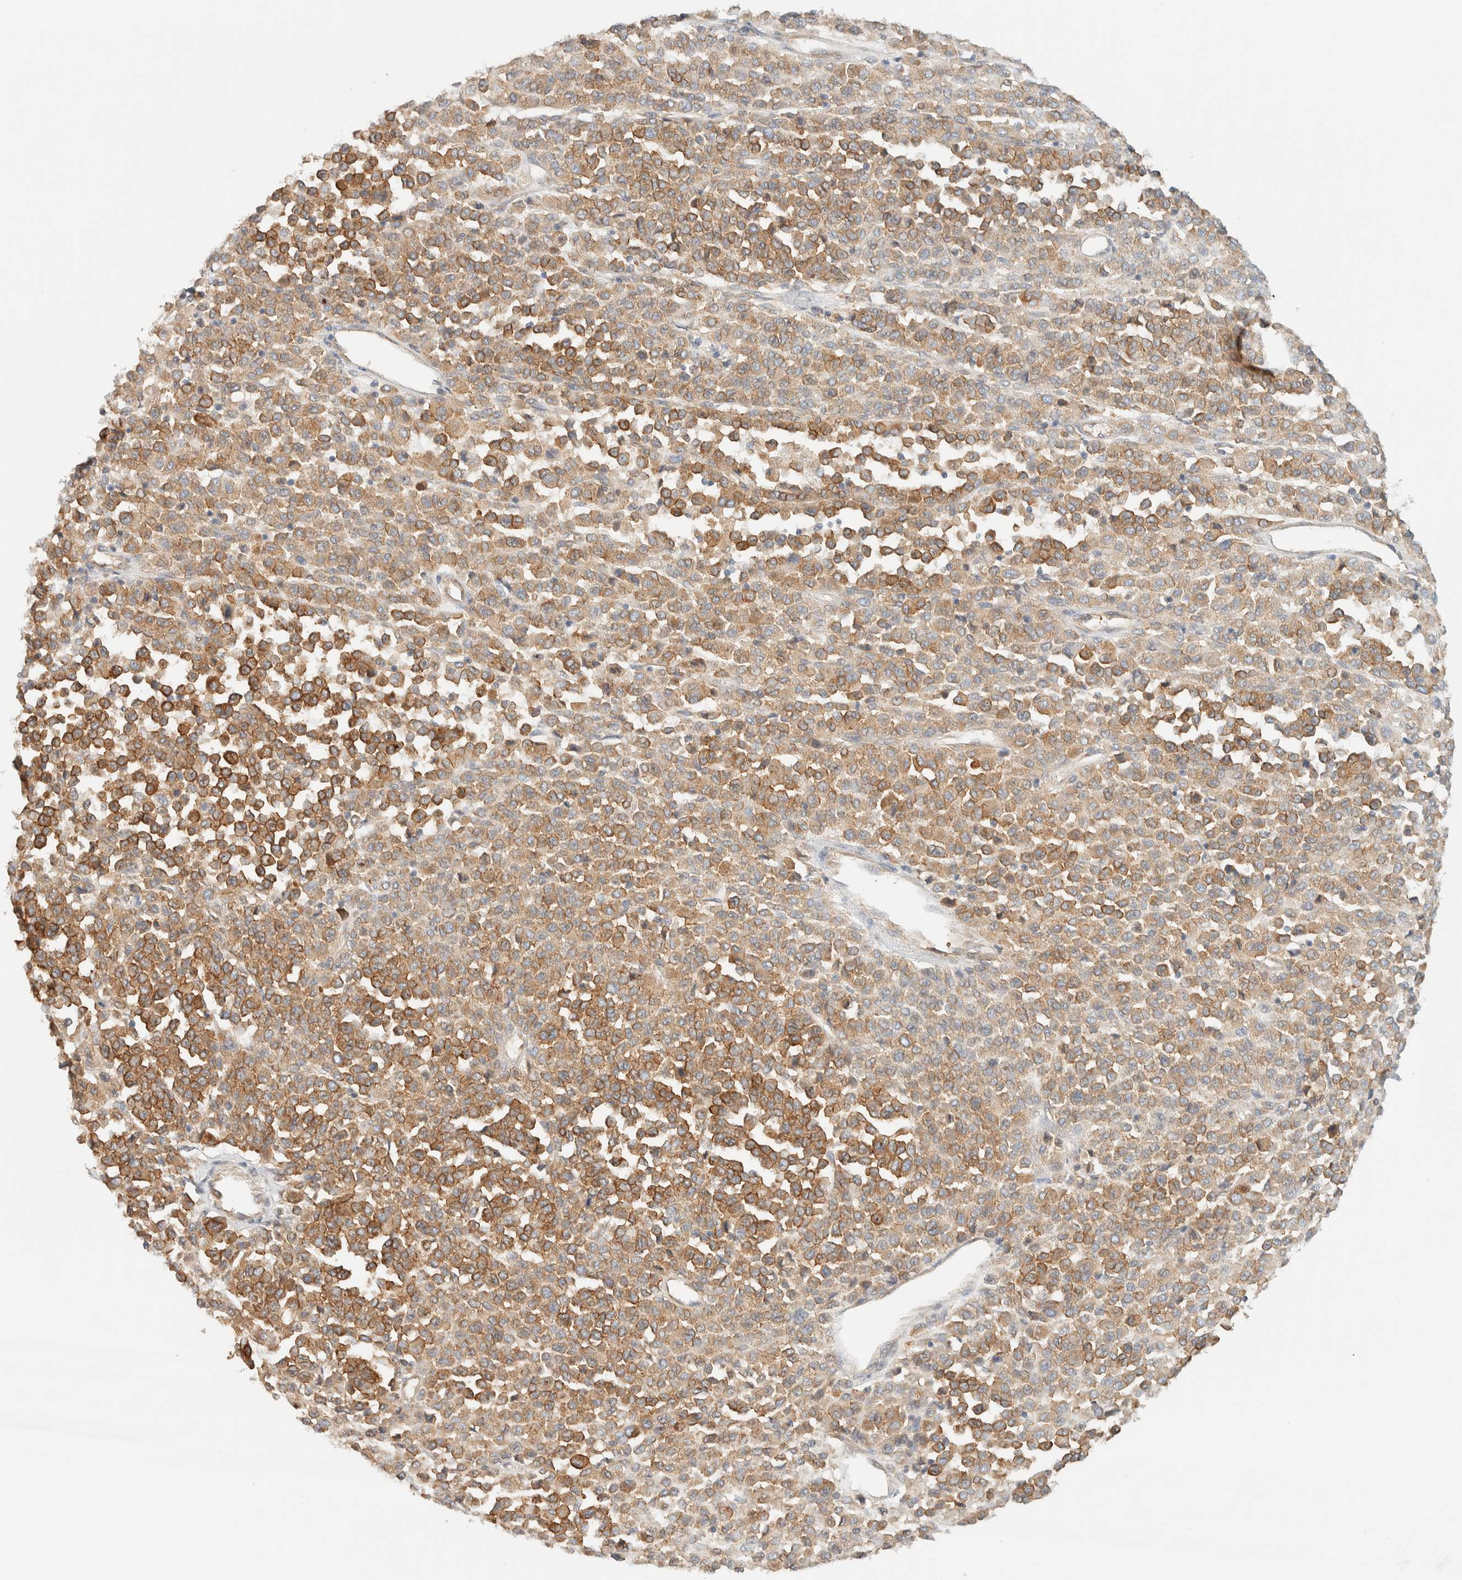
{"staining": {"intensity": "moderate", "quantity": ">75%", "location": "cytoplasmic/membranous"}, "tissue": "melanoma", "cell_type": "Tumor cells", "image_type": "cancer", "snomed": [{"axis": "morphology", "description": "Malignant melanoma, Metastatic site"}, {"axis": "topography", "description": "Pancreas"}], "caption": "This histopathology image demonstrates immunohistochemistry (IHC) staining of human malignant melanoma (metastatic site), with medium moderate cytoplasmic/membranous expression in approximately >75% of tumor cells.", "gene": "LIMA1", "patient": {"sex": "female", "age": 30}}